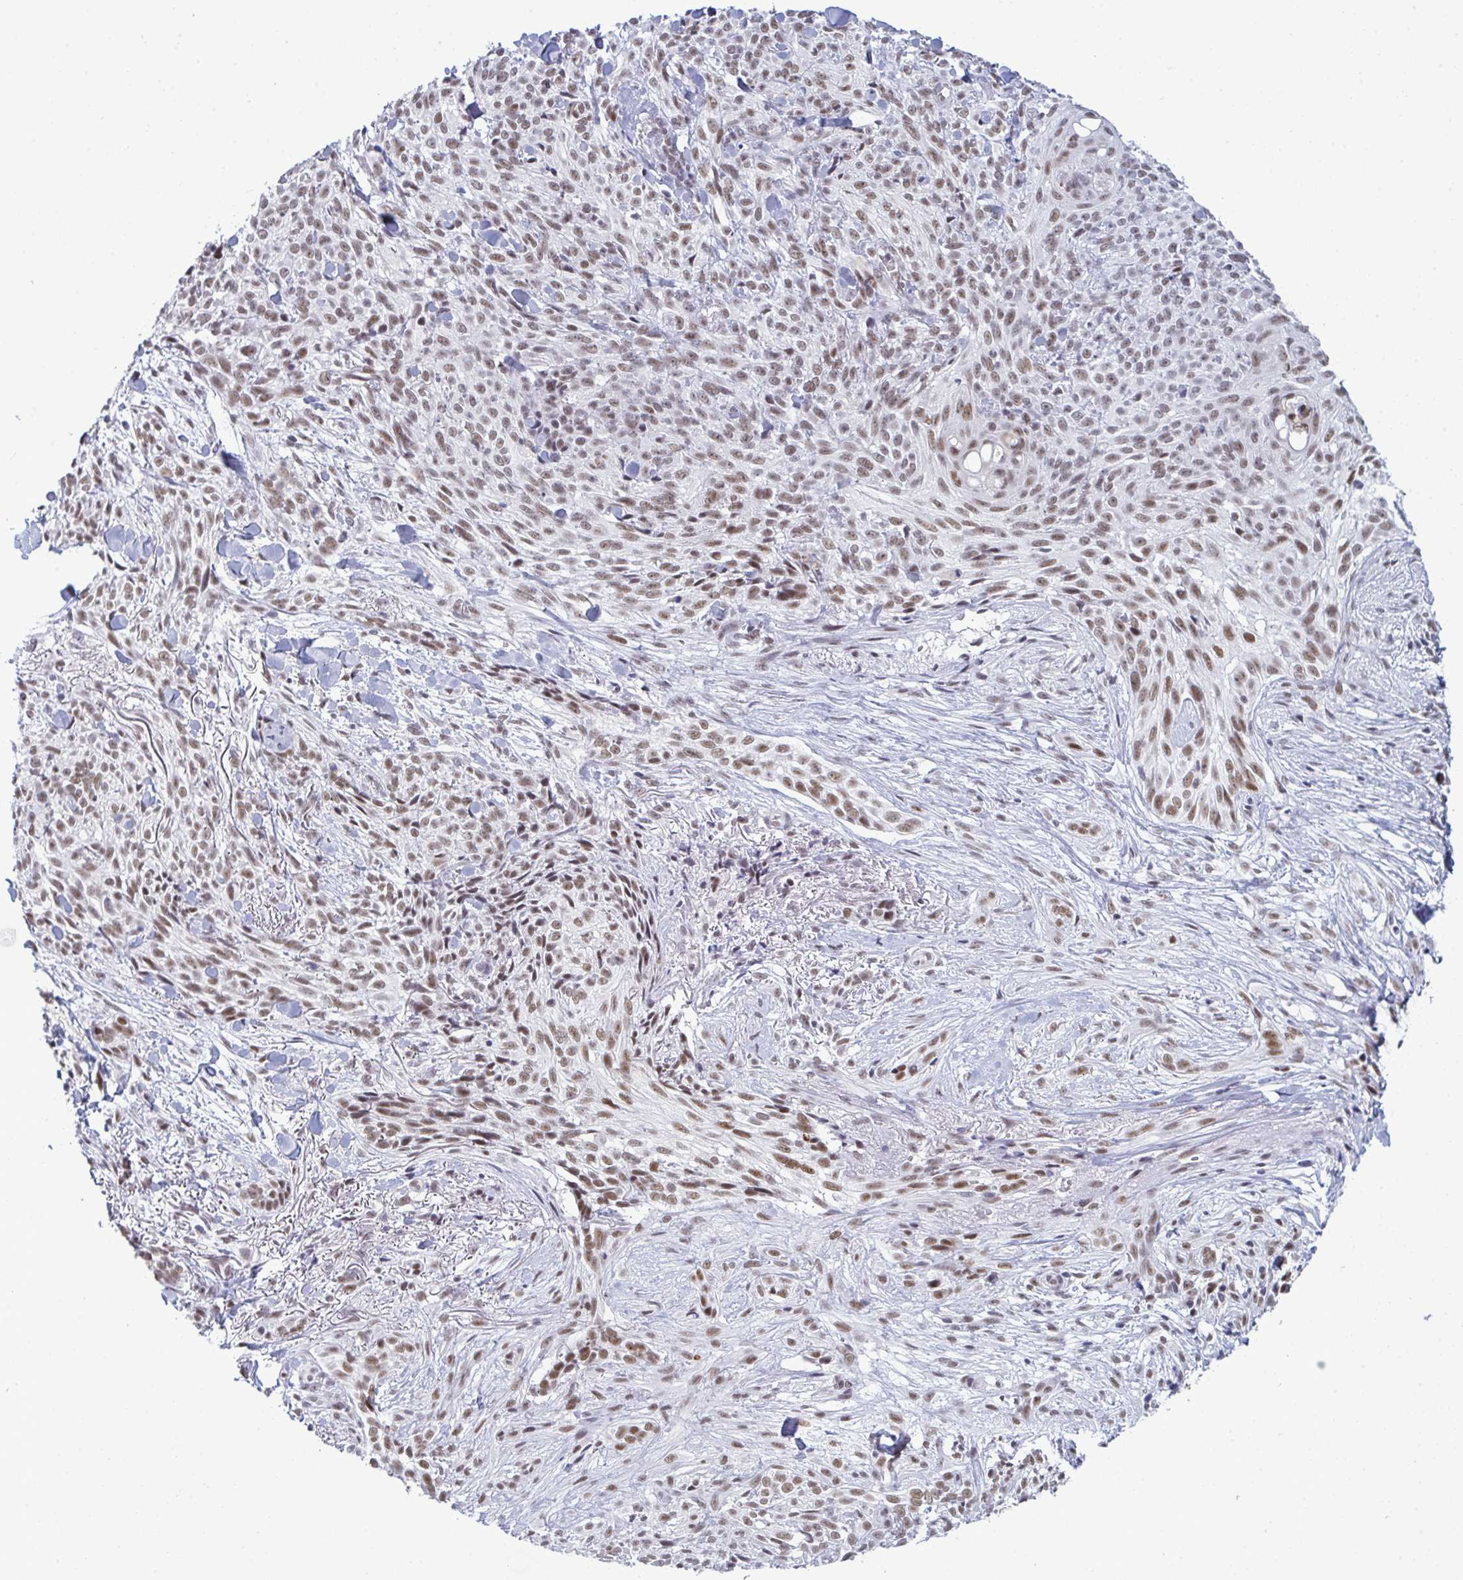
{"staining": {"intensity": "moderate", "quantity": ">75%", "location": "nuclear"}, "tissue": "skin cancer", "cell_type": "Tumor cells", "image_type": "cancer", "snomed": [{"axis": "morphology", "description": "Basal cell carcinoma"}, {"axis": "topography", "description": "Skin"}, {"axis": "topography", "description": "Skin of face"}], "caption": "IHC image of neoplastic tissue: human skin cancer (basal cell carcinoma) stained using immunohistochemistry (IHC) demonstrates medium levels of moderate protein expression localized specifically in the nuclear of tumor cells, appearing as a nuclear brown color.", "gene": "PPP1R10", "patient": {"sex": "female", "age": 90}}